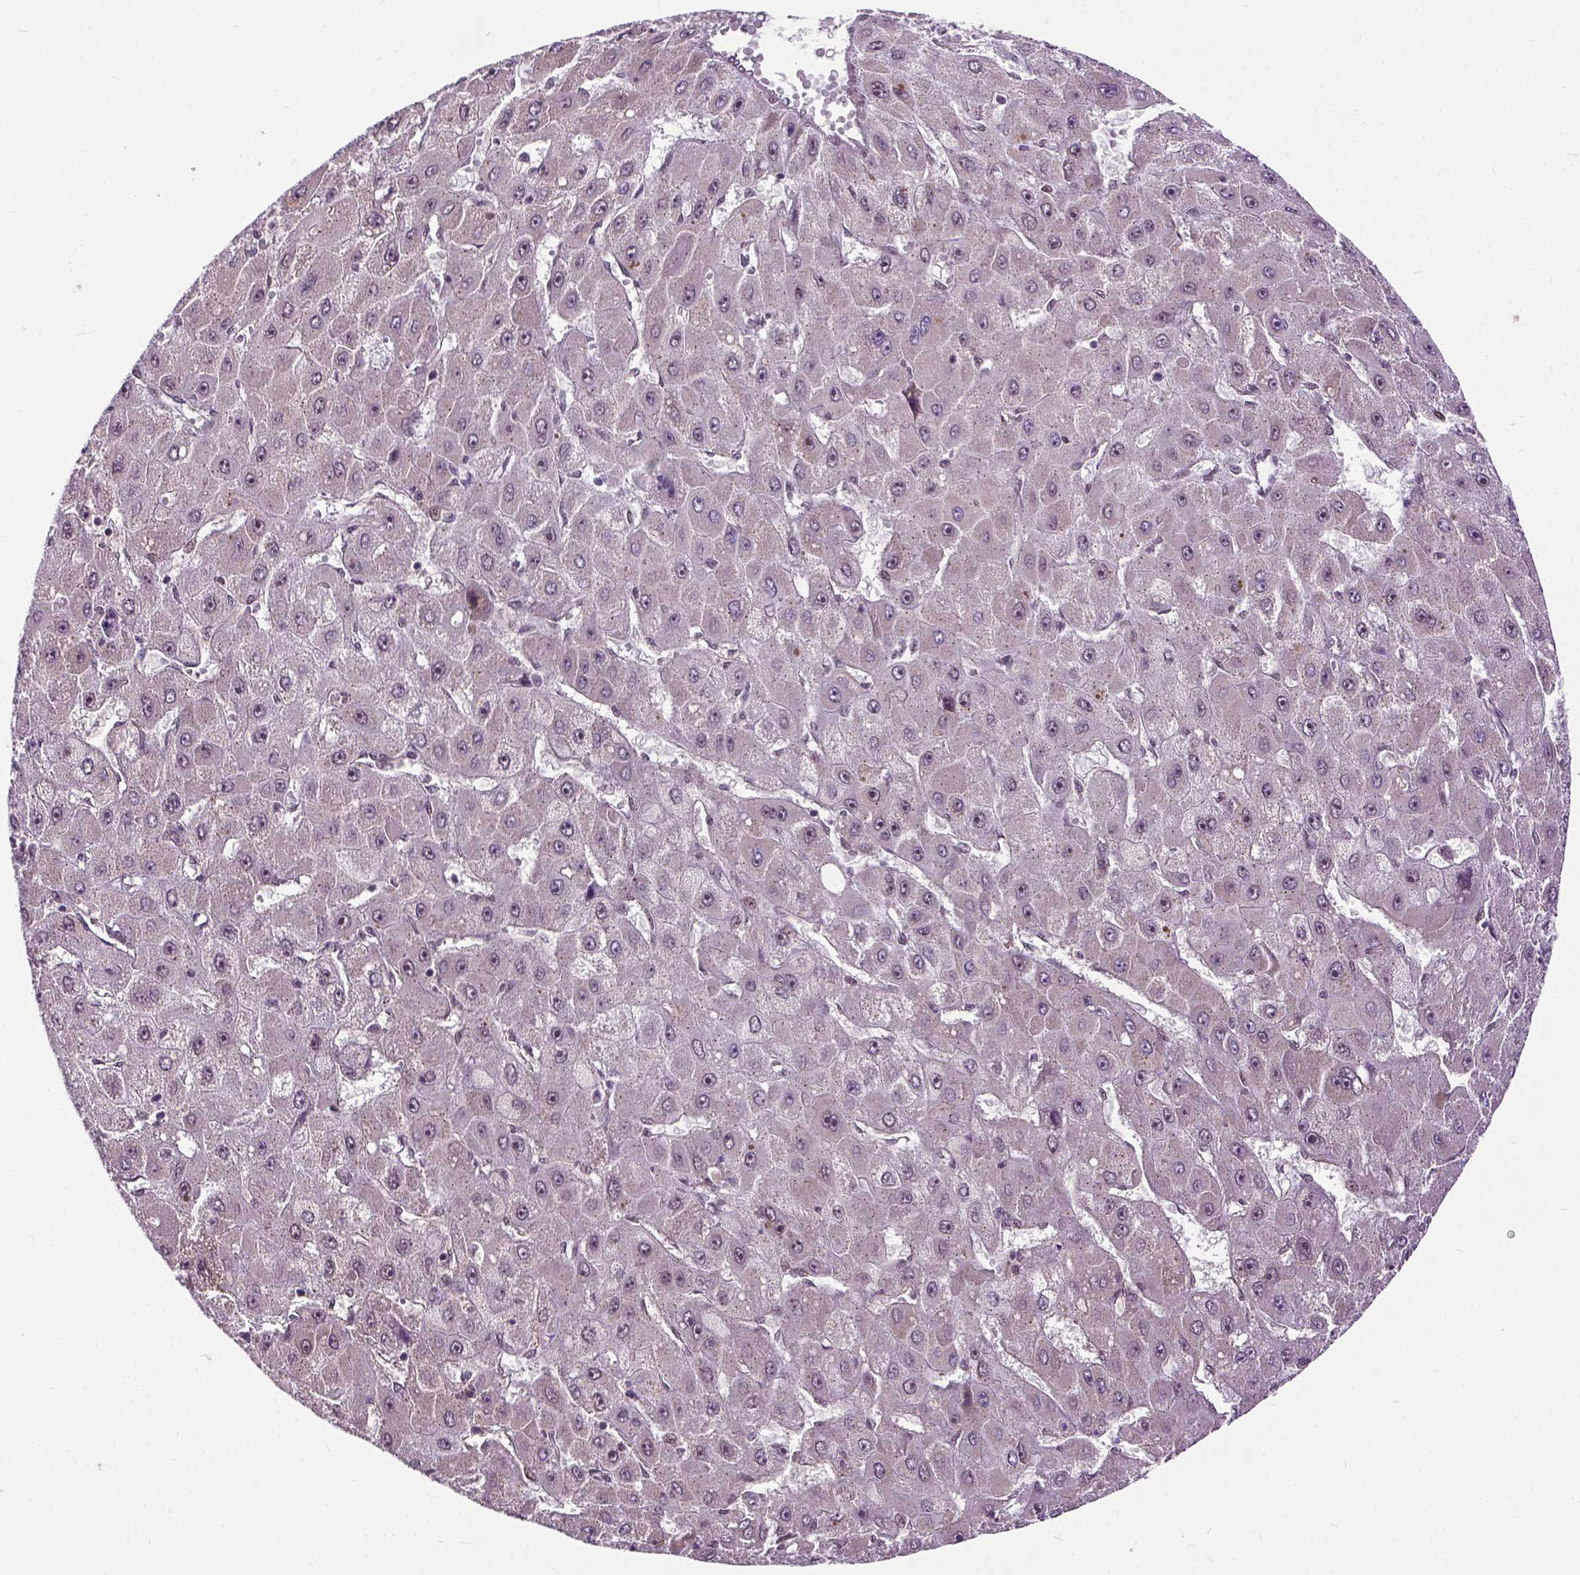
{"staining": {"intensity": "negative", "quantity": "none", "location": "none"}, "tissue": "liver cancer", "cell_type": "Tumor cells", "image_type": "cancer", "snomed": [{"axis": "morphology", "description": "Carcinoma, Hepatocellular, NOS"}, {"axis": "topography", "description": "Liver"}], "caption": "This is a histopathology image of IHC staining of liver cancer, which shows no expression in tumor cells.", "gene": "ZNF630", "patient": {"sex": "female", "age": 25}}